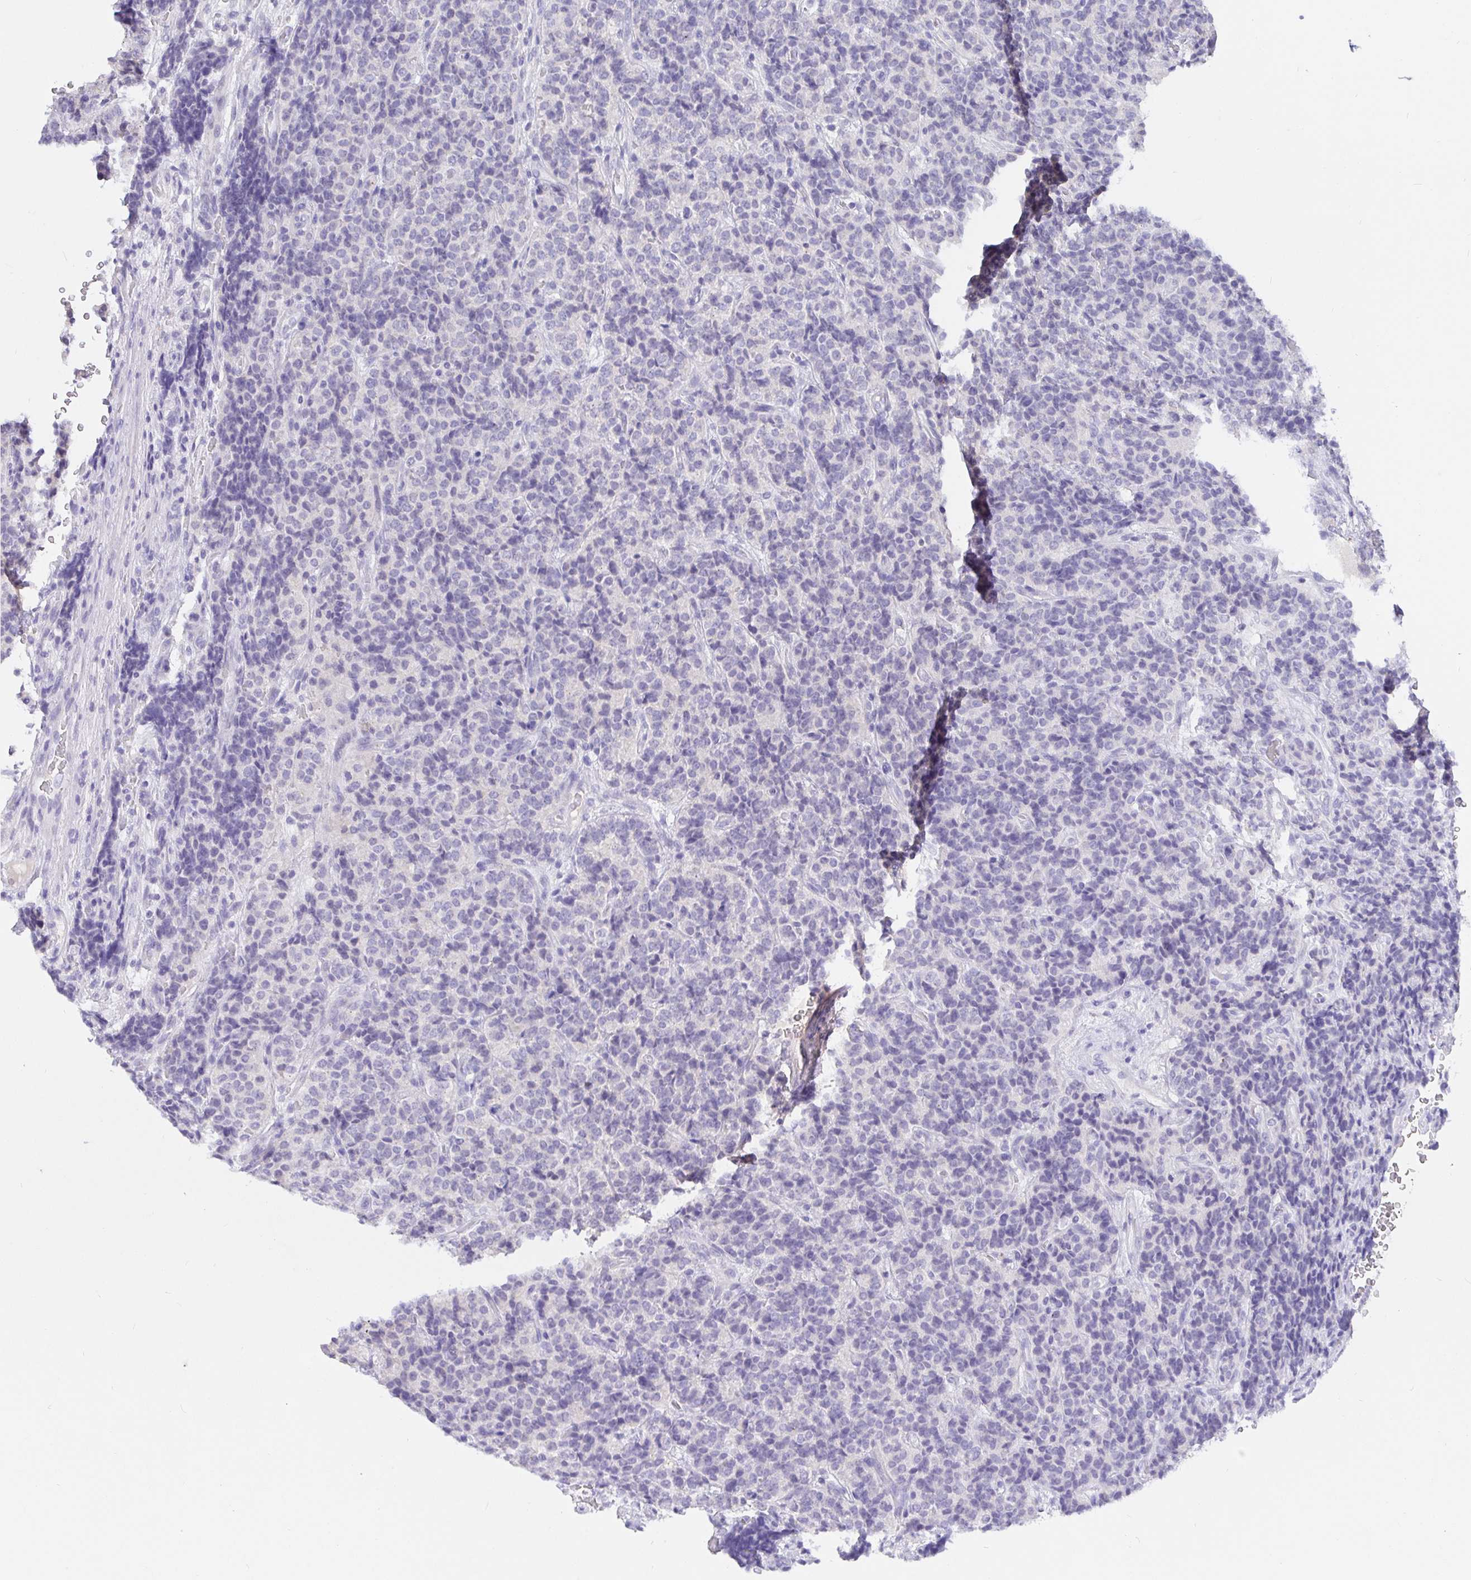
{"staining": {"intensity": "negative", "quantity": "none", "location": "none"}, "tissue": "carcinoid", "cell_type": "Tumor cells", "image_type": "cancer", "snomed": [{"axis": "morphology", "description": "Carcinoid, malignant, NOS"}, {"axis": "topography", "description": "Pancreas"}], "caption": "There is no significant positivity in tumor cells of carcinoid (malignant).", "gene": "EZHIP", "patient": {"sex": "male", "age": 36}}